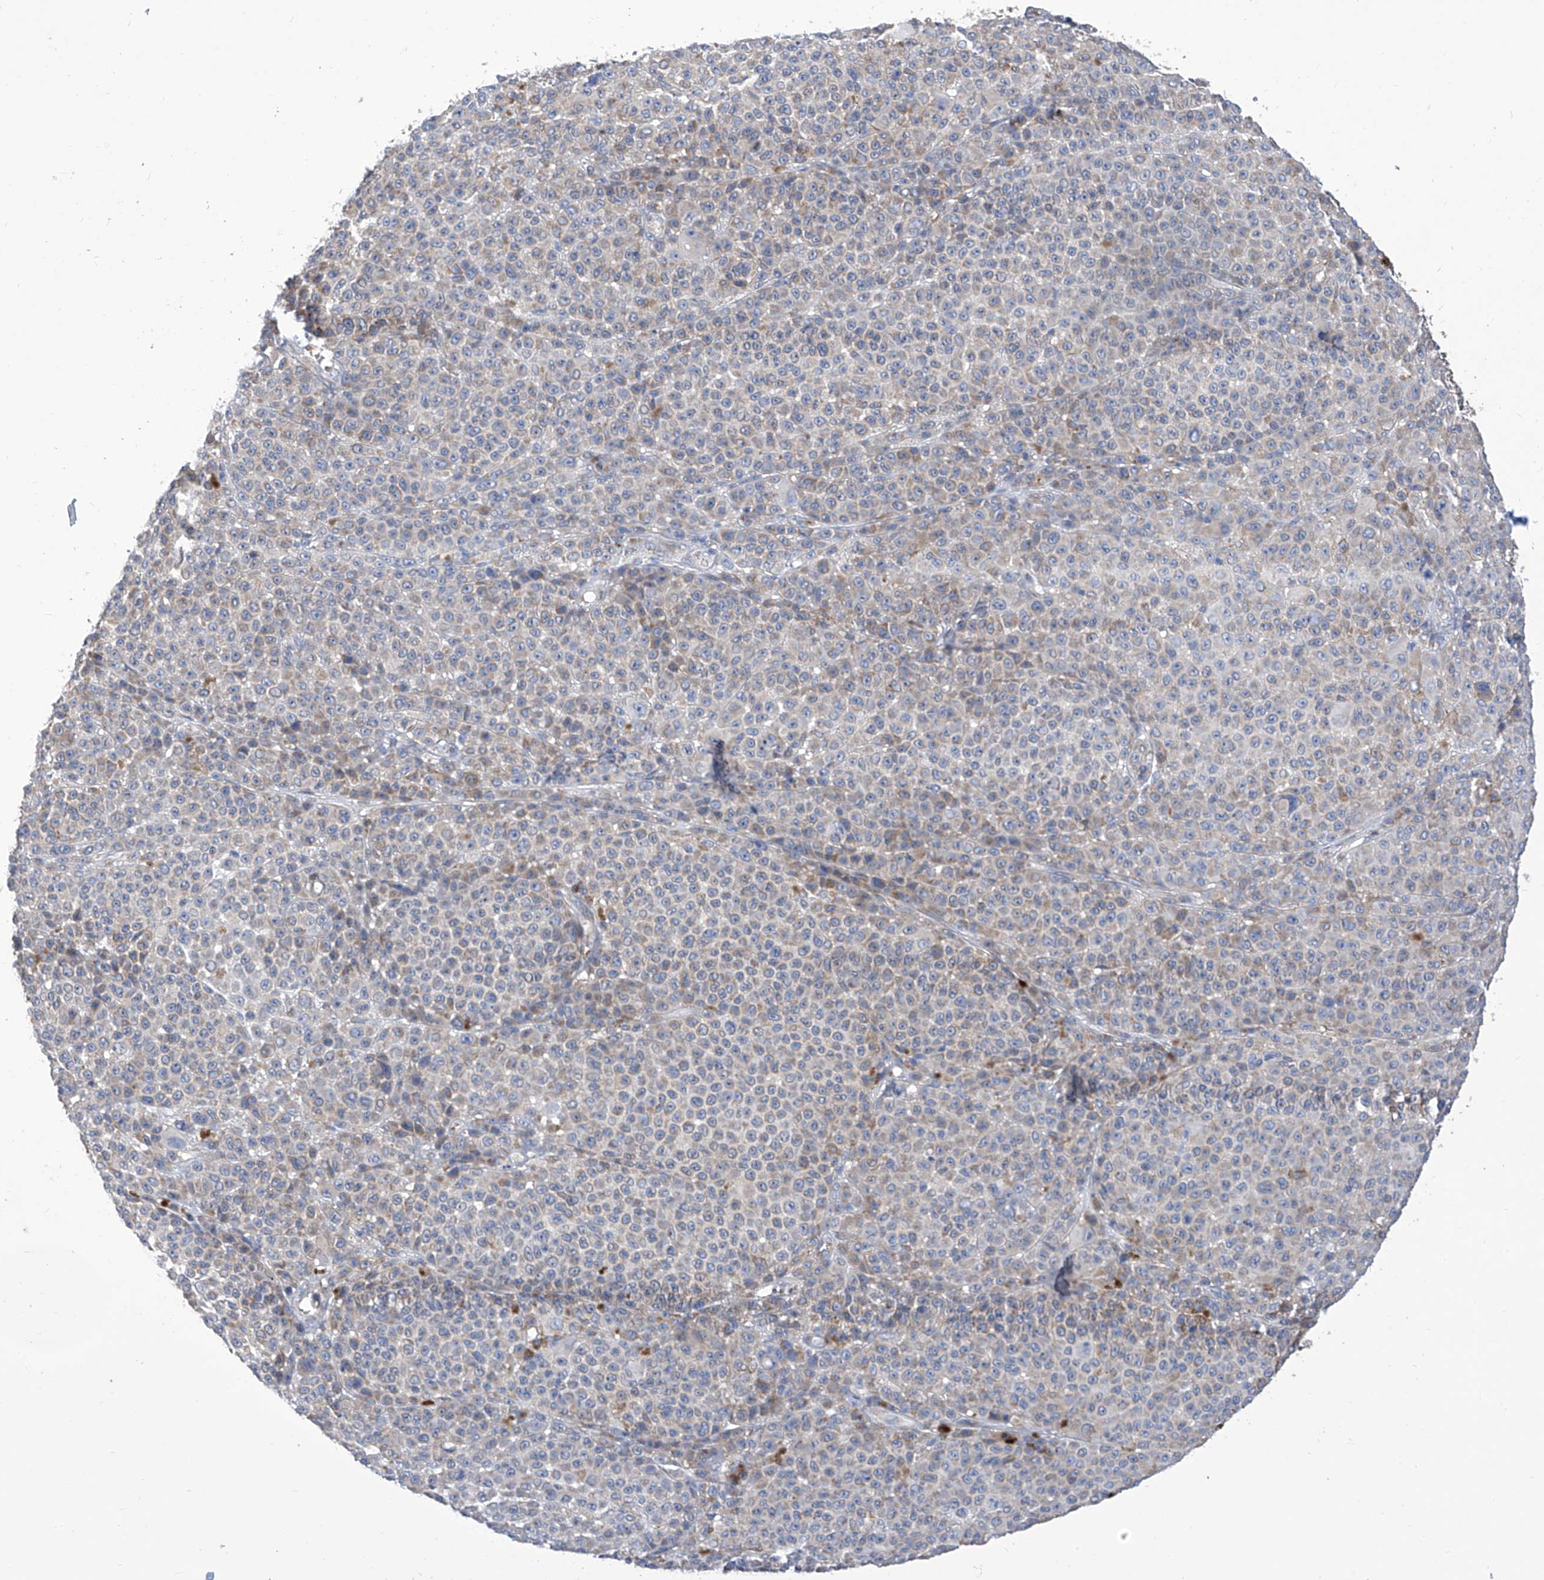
{"staining": {"intensity": "negative", "quantity": "none", "location": "none"}, "tissue": "melanoma", "cell_type": "Tumor cells", "image_type": "cancer", "snomed": [{"axis": "morphology", "description": "Malignant melanoma, NOS"}, {"axis": "topography", "description": "Skin"}], "caption": "The immunohistochemistry (IHC) histopathology image has no significant positivity in tumor cells of melanoma tissue. Brightfield microscopy of IHC stained with DAB (3,3'-diaminobenzidine) (brown) and hematoxylin (blue), captured at high magnification.", "gene": "TJAP1", "patient": {"sex": "female", "age": 94}}